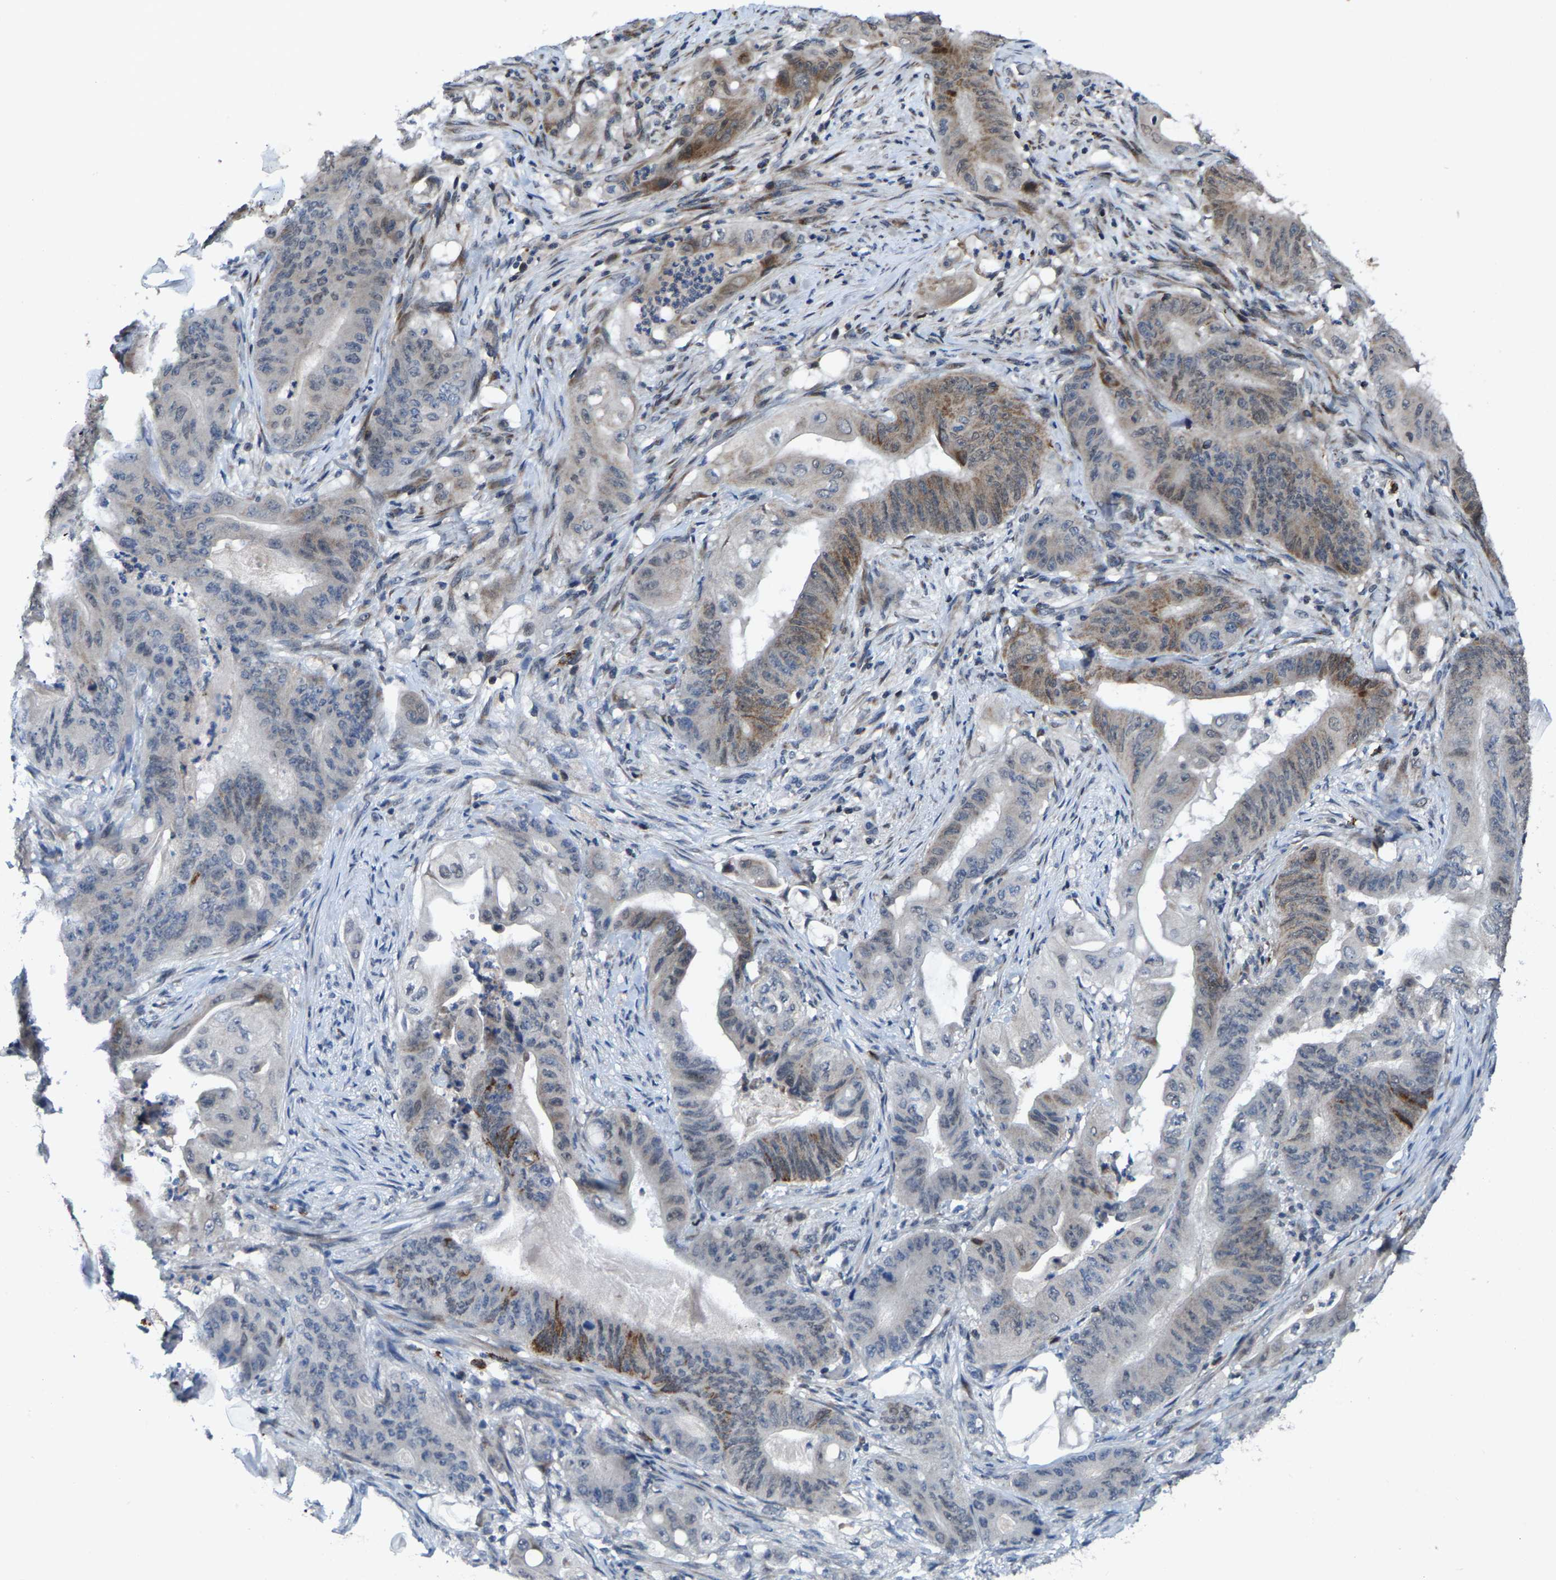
{"staining": {"intensity": "moderate", "quantity": "<25%", "location": "cytoplasmic/membranous"}, "tissue": "stomach cancer", "cell_type": "Tumor cells", "image_type": "cancer", "snomed": [{"axis": "morphology", "description": "Adenocarcinoma, NOS"}, {"axis": "topography", "description": "Stomach"}], "caption": "The photomicrograph exhibits a brown stain indicating the presence of a protein in the cytoplasmic/membranous of tumor cells in stomach adenocarcinoma.", "gene": "TDRKH", "patient": {"sex": "female", "age": 73}}